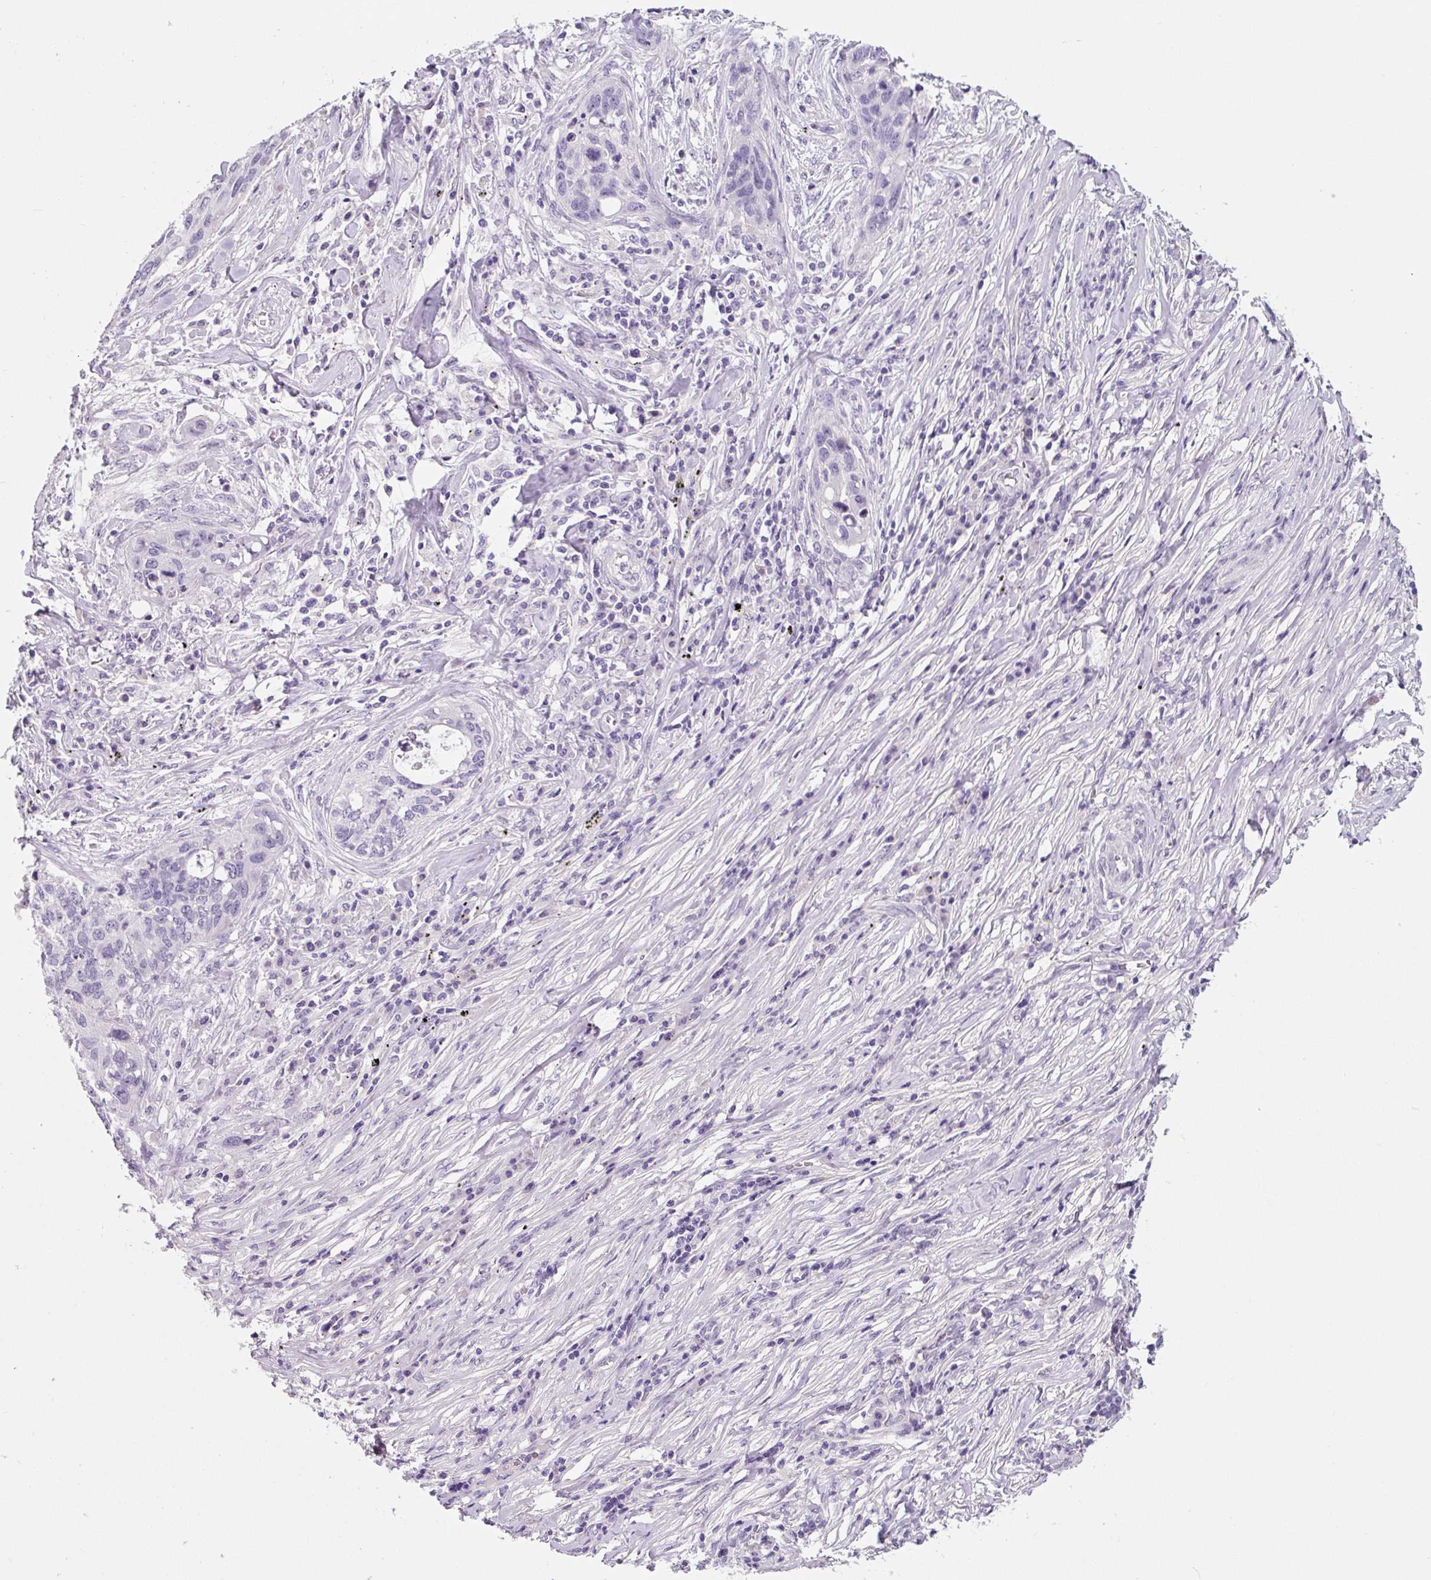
{"staining": {"intensity": "negative", "quantity": "none", "location": "none"}, "tissue": "lung cancer", "cell_type": "Tumor cells", "image_type": "cancer", "snomed": [{"axis": "morphology", "description": "Squamous cell carcinoma, NOS"}, {"axis": "topography", "description": "Lung"}], "caption": "The histopathology image demonstrates no significant expression in tumor cells of lung cancer (squamous cell carcinoma).", "gene": "SYP", "patient": {"sex": "female", "age": 63}}